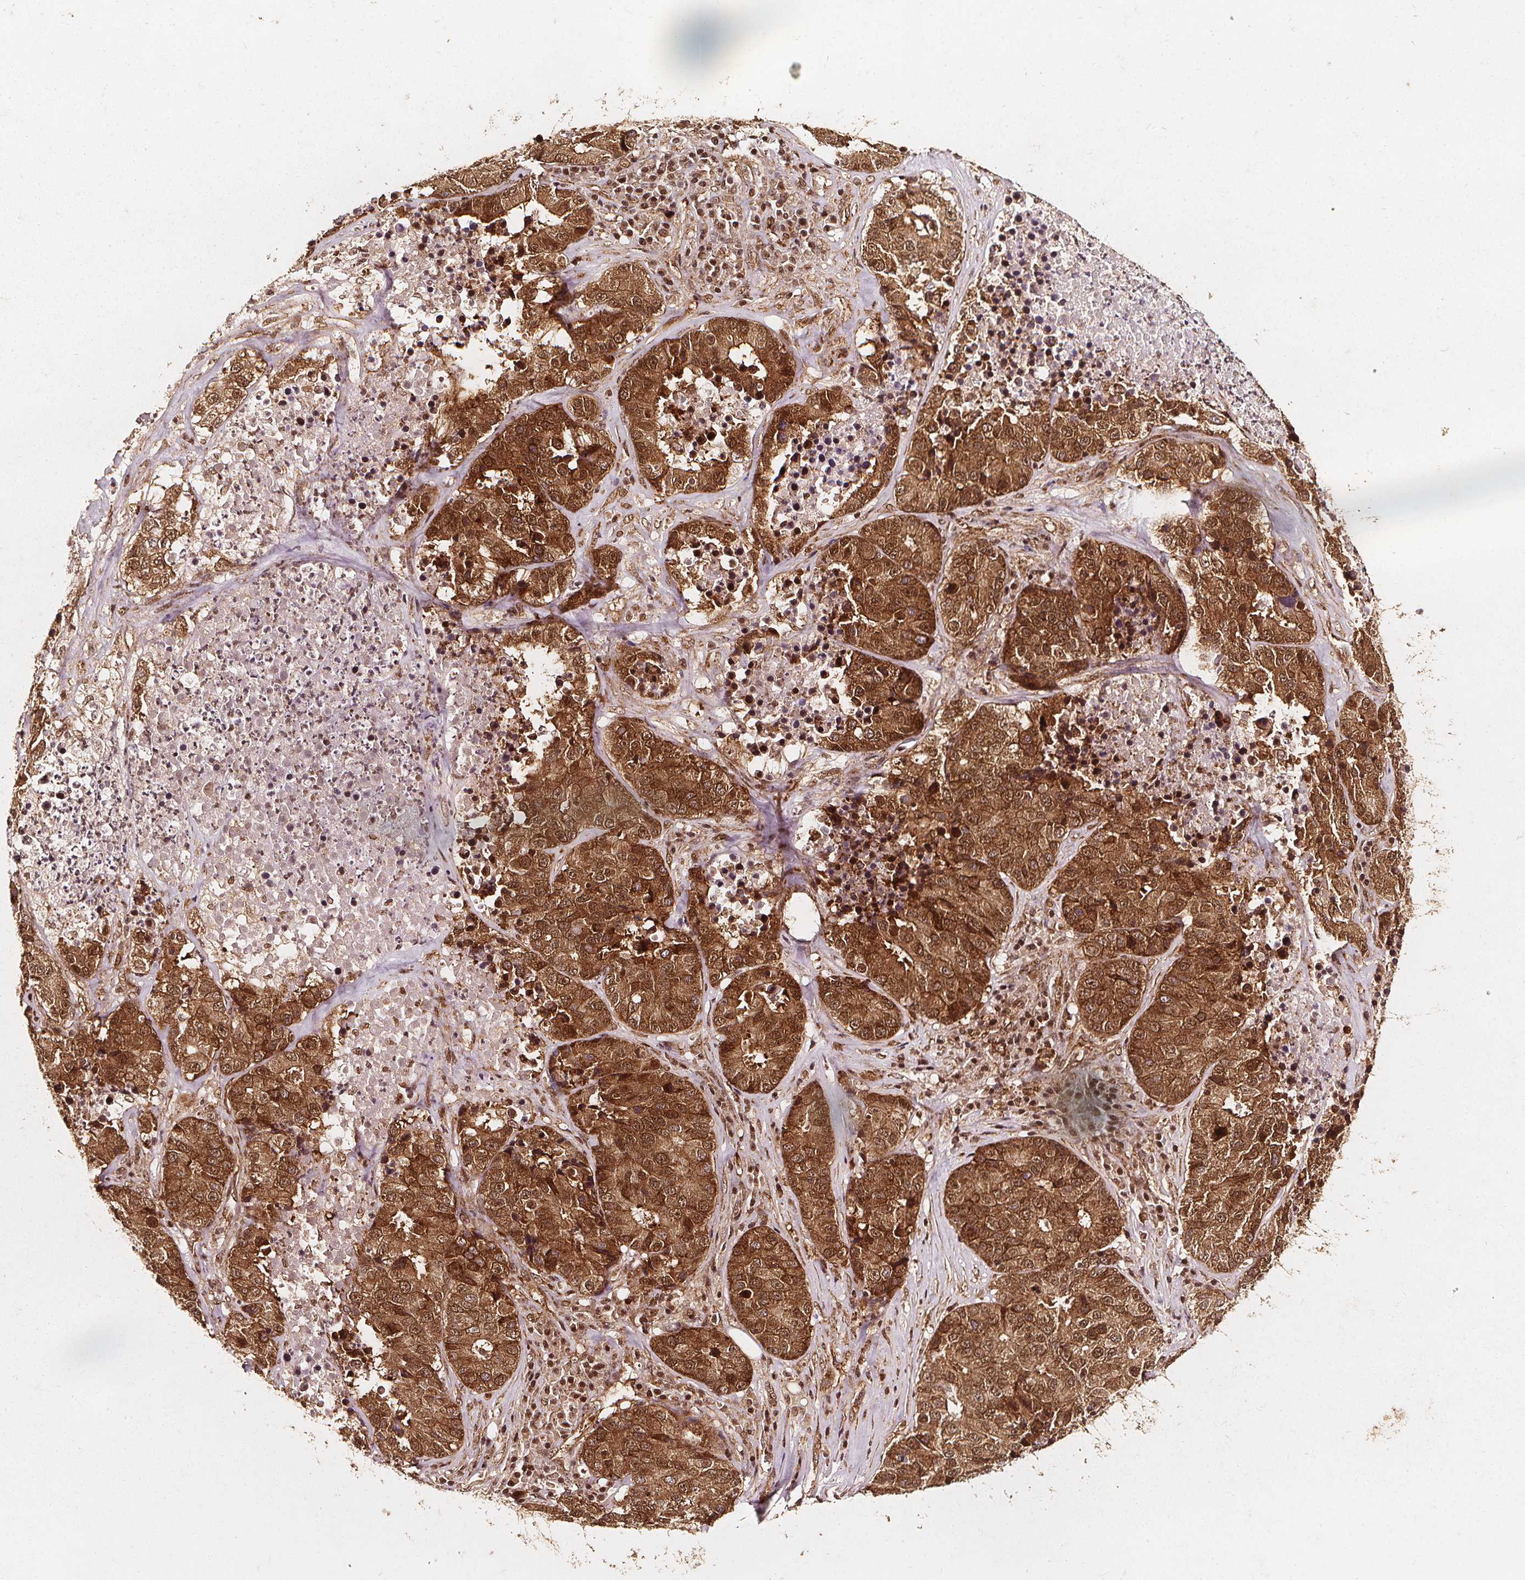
{"staining": {"intensity": "moderate", "quantity": ">75%", "location": "cytoplasmic/membranous,nuclear"}, "tissue": "stomach cancer", "cell_type": "Tumor cells", "image_type": "cancer", "snomed": [{"axis": "morphology", "description": "Adenocarcinoma, NOS"}, {"axis": "topography", "description": "Stomach"}], "caption": "A histopathology image of human adenocarcinoma (stomach) stained for a protein demonstrates moderate cytoplasmic/membranous and nuclear brown staining in tumor cells.", "gene": "SMN1", "patient": {"sex": "male", "age": 71}}